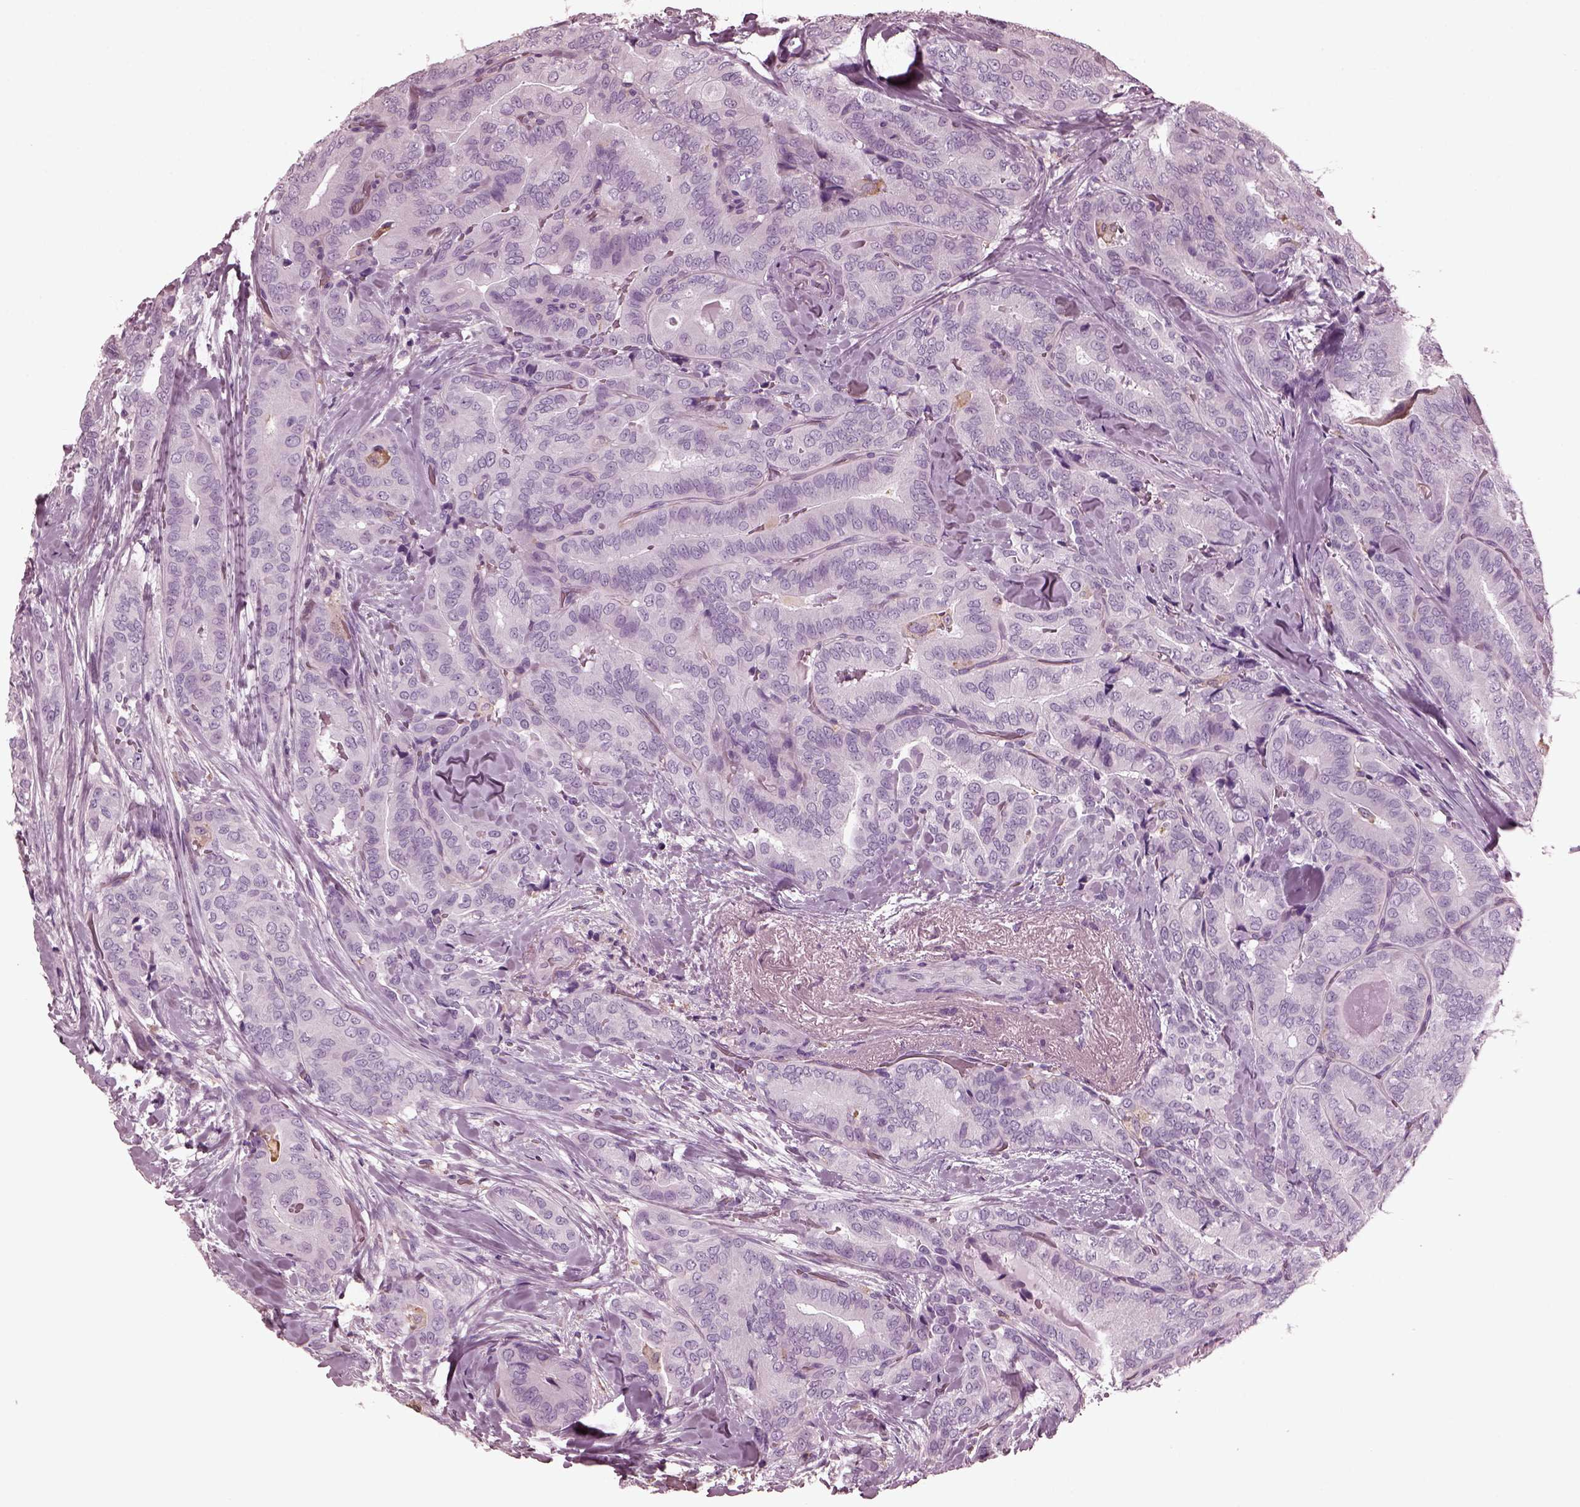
{"staining": {"intensity": "negative", "quantity": "none", "location": "none"}, "tissue": "thyroid cancer", "cell_type": "Tumor cells", "image_type": "cancer", "snomed": [{"axis": "morphology", "description": "Papillary adenocarcinoma, NOS"}, {"axis": "topography", "description": "Thyroid gland"}], "caption": "Immunohistochemical staining of papillary adenocarcinoma (thyroid) reveals no significant expression in tumor cells.", "gene": "CGA", "patient": {"sex": "male", "age": 61}}